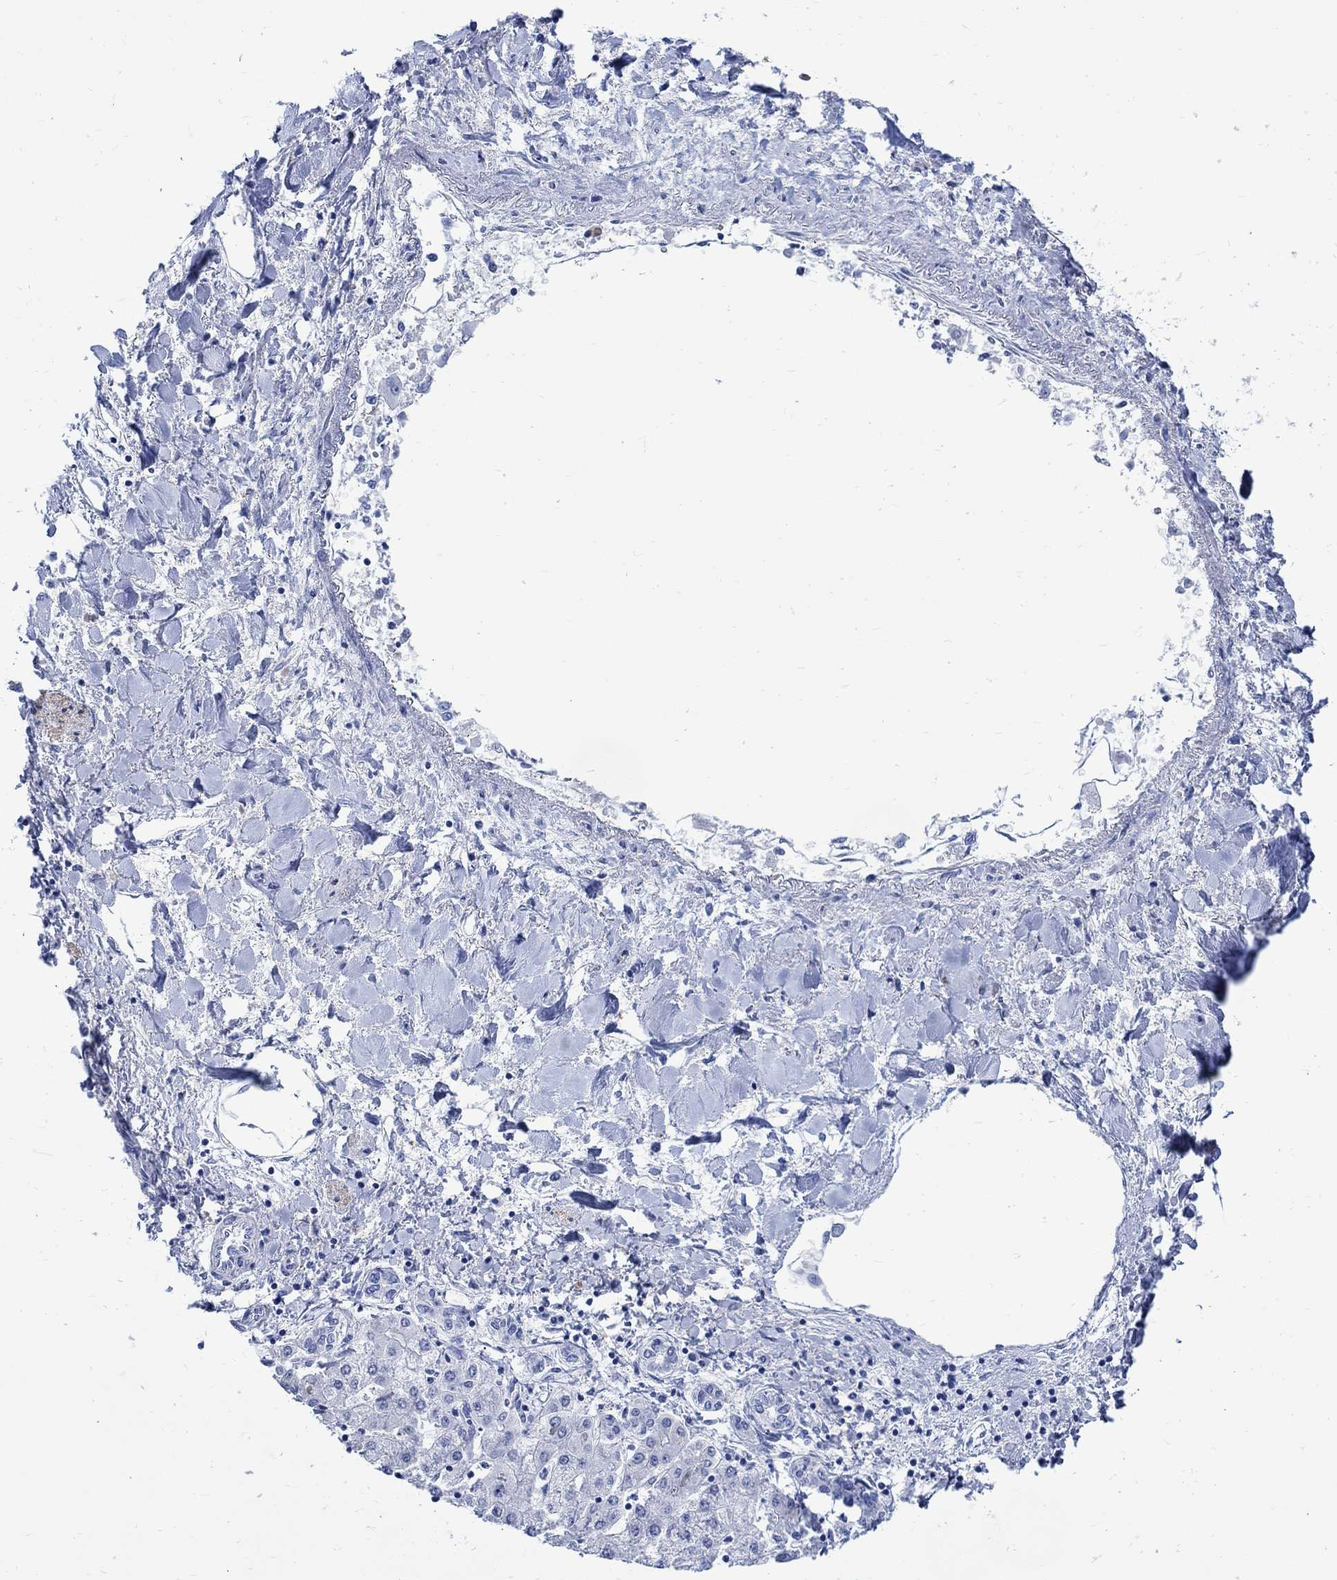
{"staining": {"intensity": "negative", "quantity": "none", "location": "none"}, "tissue": "liver cancer", "cell_type": "Tumor cells", "image_type": "cancer", "snomed": [{"axis": "morphology", "description": "Cholangiocarcinoma"}, {"axis": "topography", "description": "Liver"}], "caption": "High magnification brightfield microscopy of liver cancer stained with DAB (brown) and counterstained with hematoxylin (blue): tumor cells show no significant expression. (Brightfield microscopy of DAB (3,3'-diaminobenzidine) immunohistochemistry at high magnification).", "gene": "CPLX2", "patient": {"sex": "female", "age": 64}}